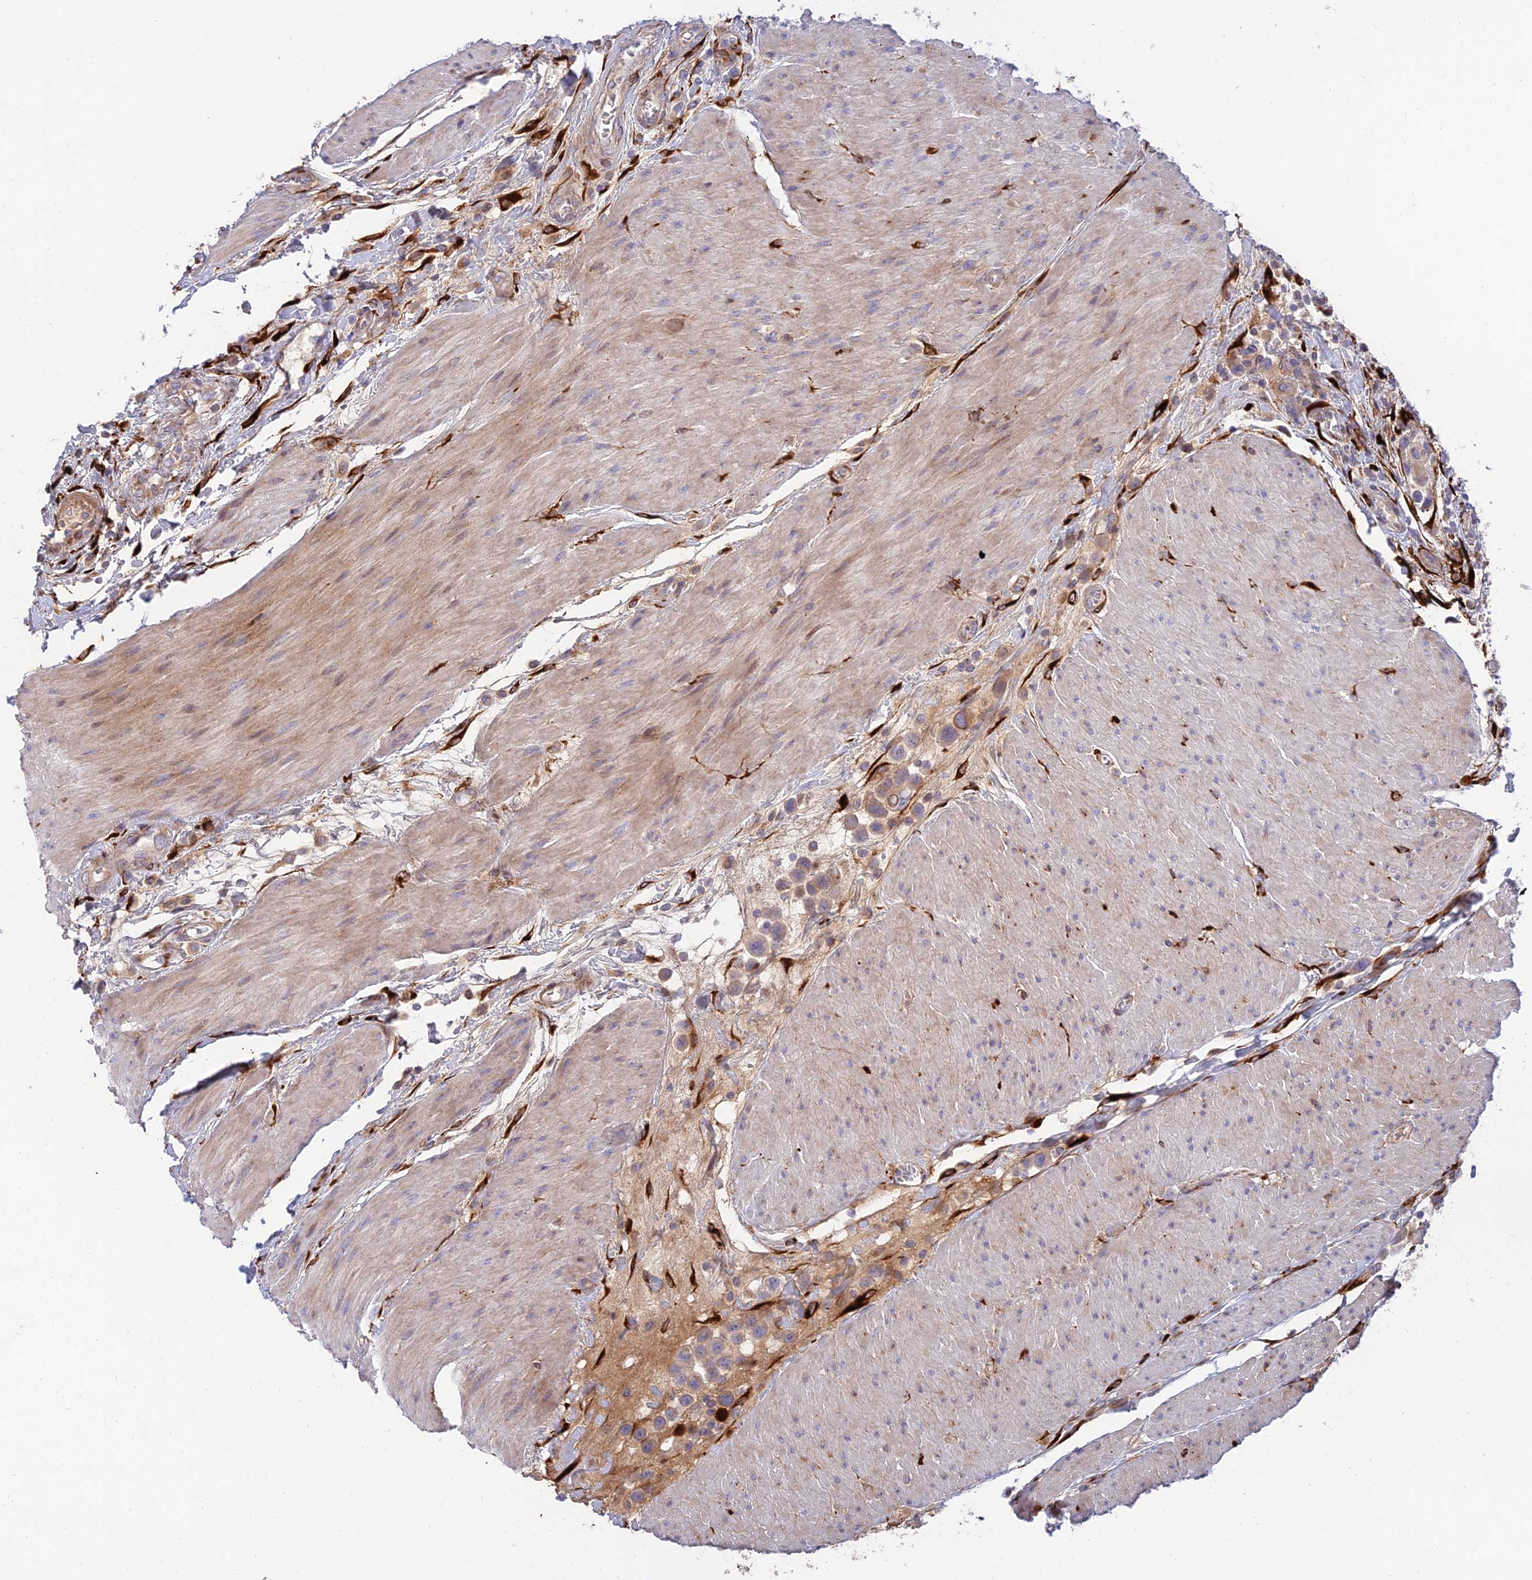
{"staining": {"intensity": "weak", "quantity": "25%-75%", "location": "cytoplasmic/membranous"}, "tissue": "urothelial cancer", "cell_type": "Tumor cells", "image_type": "cancer", "snomed": [{"axis": "morphology", "description": "Urothelial carcinoma, High grade"}, {"axis": "topography", "description": "Urinary bladder"}], "caption": "Immunohistochemical staining of urothelial carcinoma (high-grade) exhibits low levels of weak cytoplasmic/membranous protein staining in approximately 25%-75% of tumor cells. The staining was performed using DAB to visualize the protein expression in brown, while the nuclei were stained in blue with hematoxylin (Magnification: 20x).", "gene": "RCN3", "patient": {"sex": "male", "age": 50}}